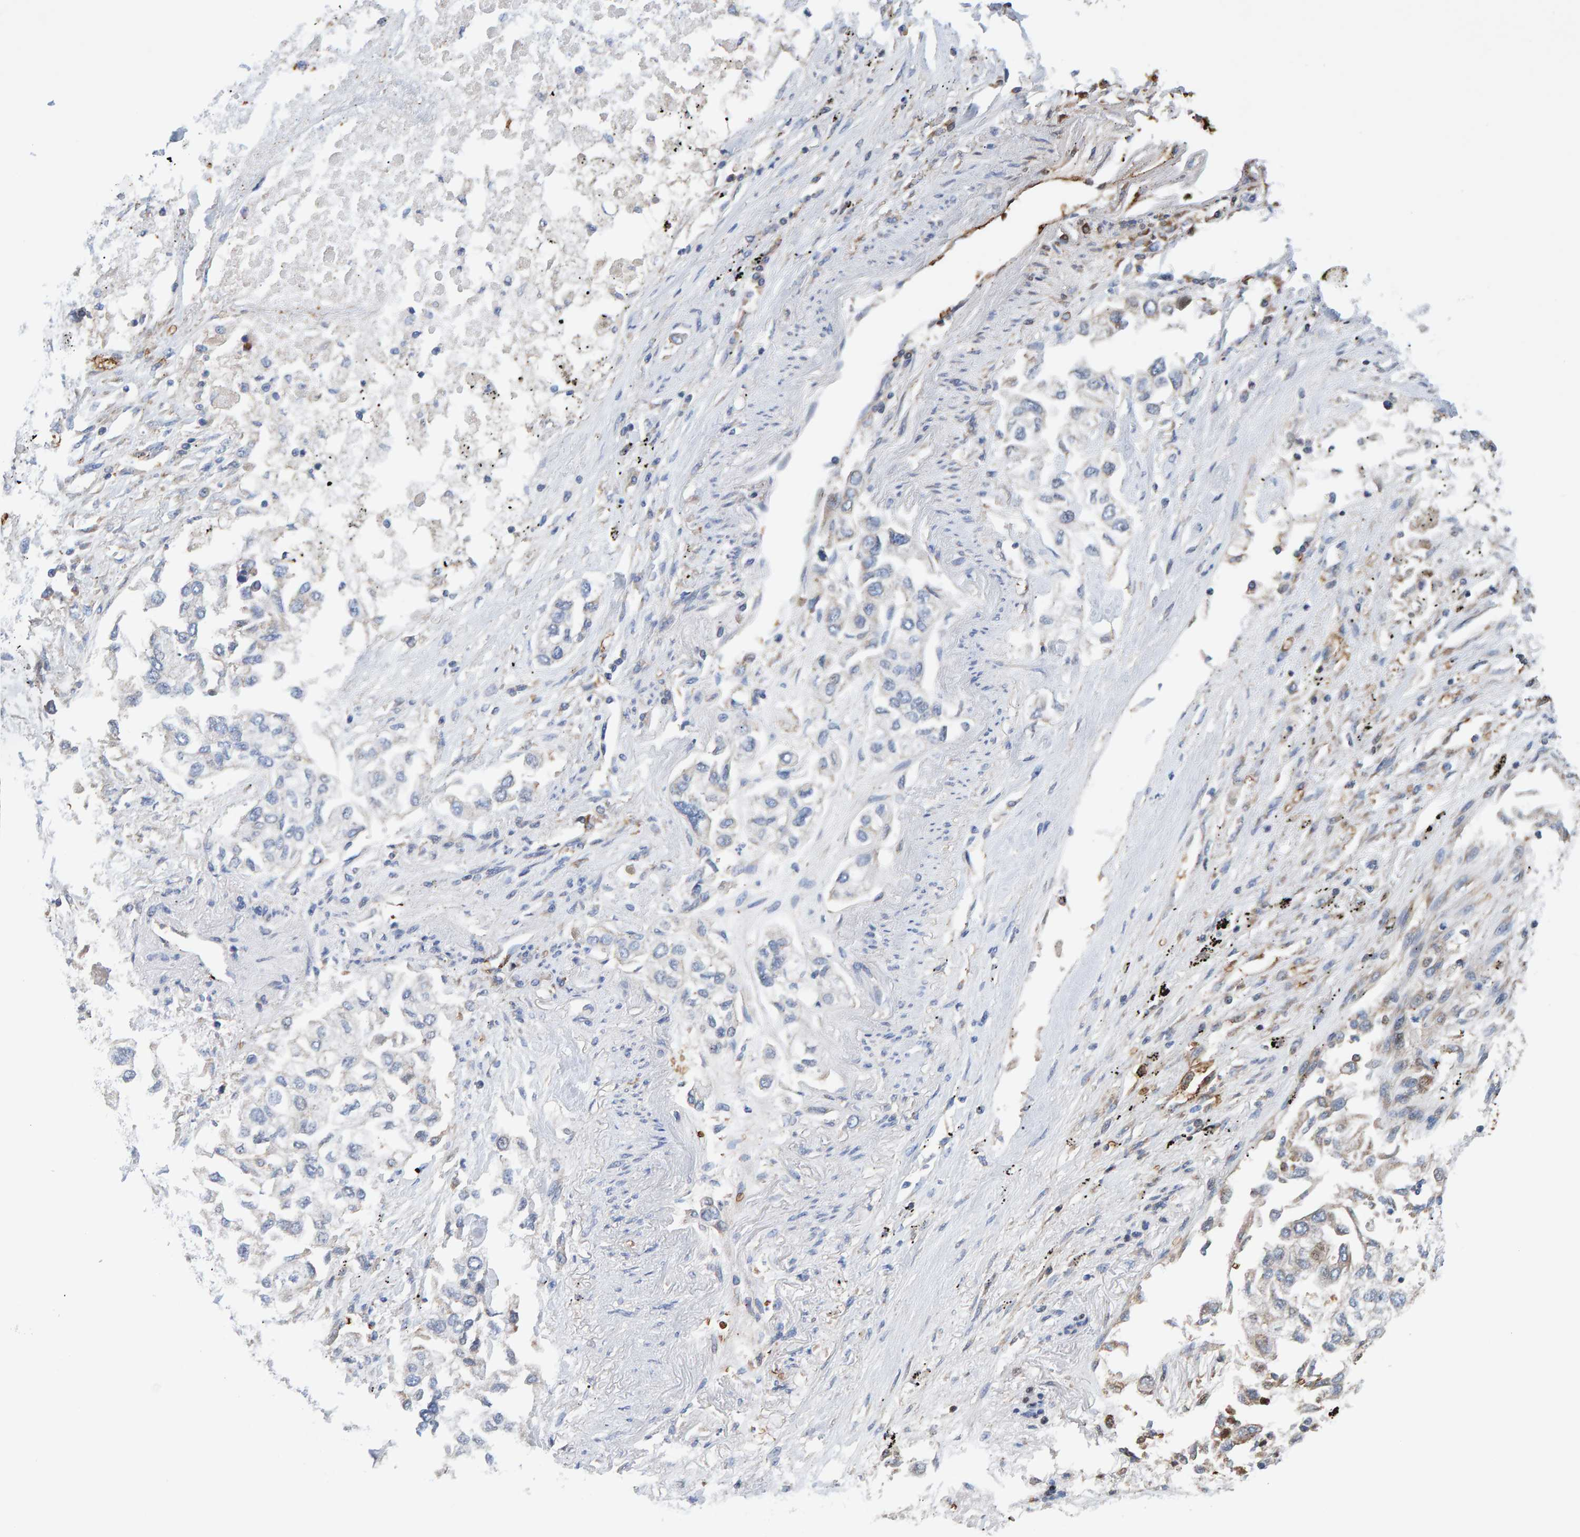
{"staining": {"intensity": "weak", "quantity": "25%-75%", "location": "cytoplasmic/membranous"}, "tissue": "lung cancer", "cell_type": "Tumor cells", "image_type": "cancer", "snomed": [{"axis": "morphology", "description": "Inflammation, NOS"}, {"axis": "morphology", "description": "Adenocarcinoma, NOS"}, {"axis": "topography", "description": "Lung"}], "caption": "Immunohistochemical staining of human lung adenocarcinoma reveals weak cytoplasmic/membranous protein positivity in approximately 25%-75% of tumor cells.", "gene": "VPS9D1", "patient": {"sex": "male", "age": 63}}